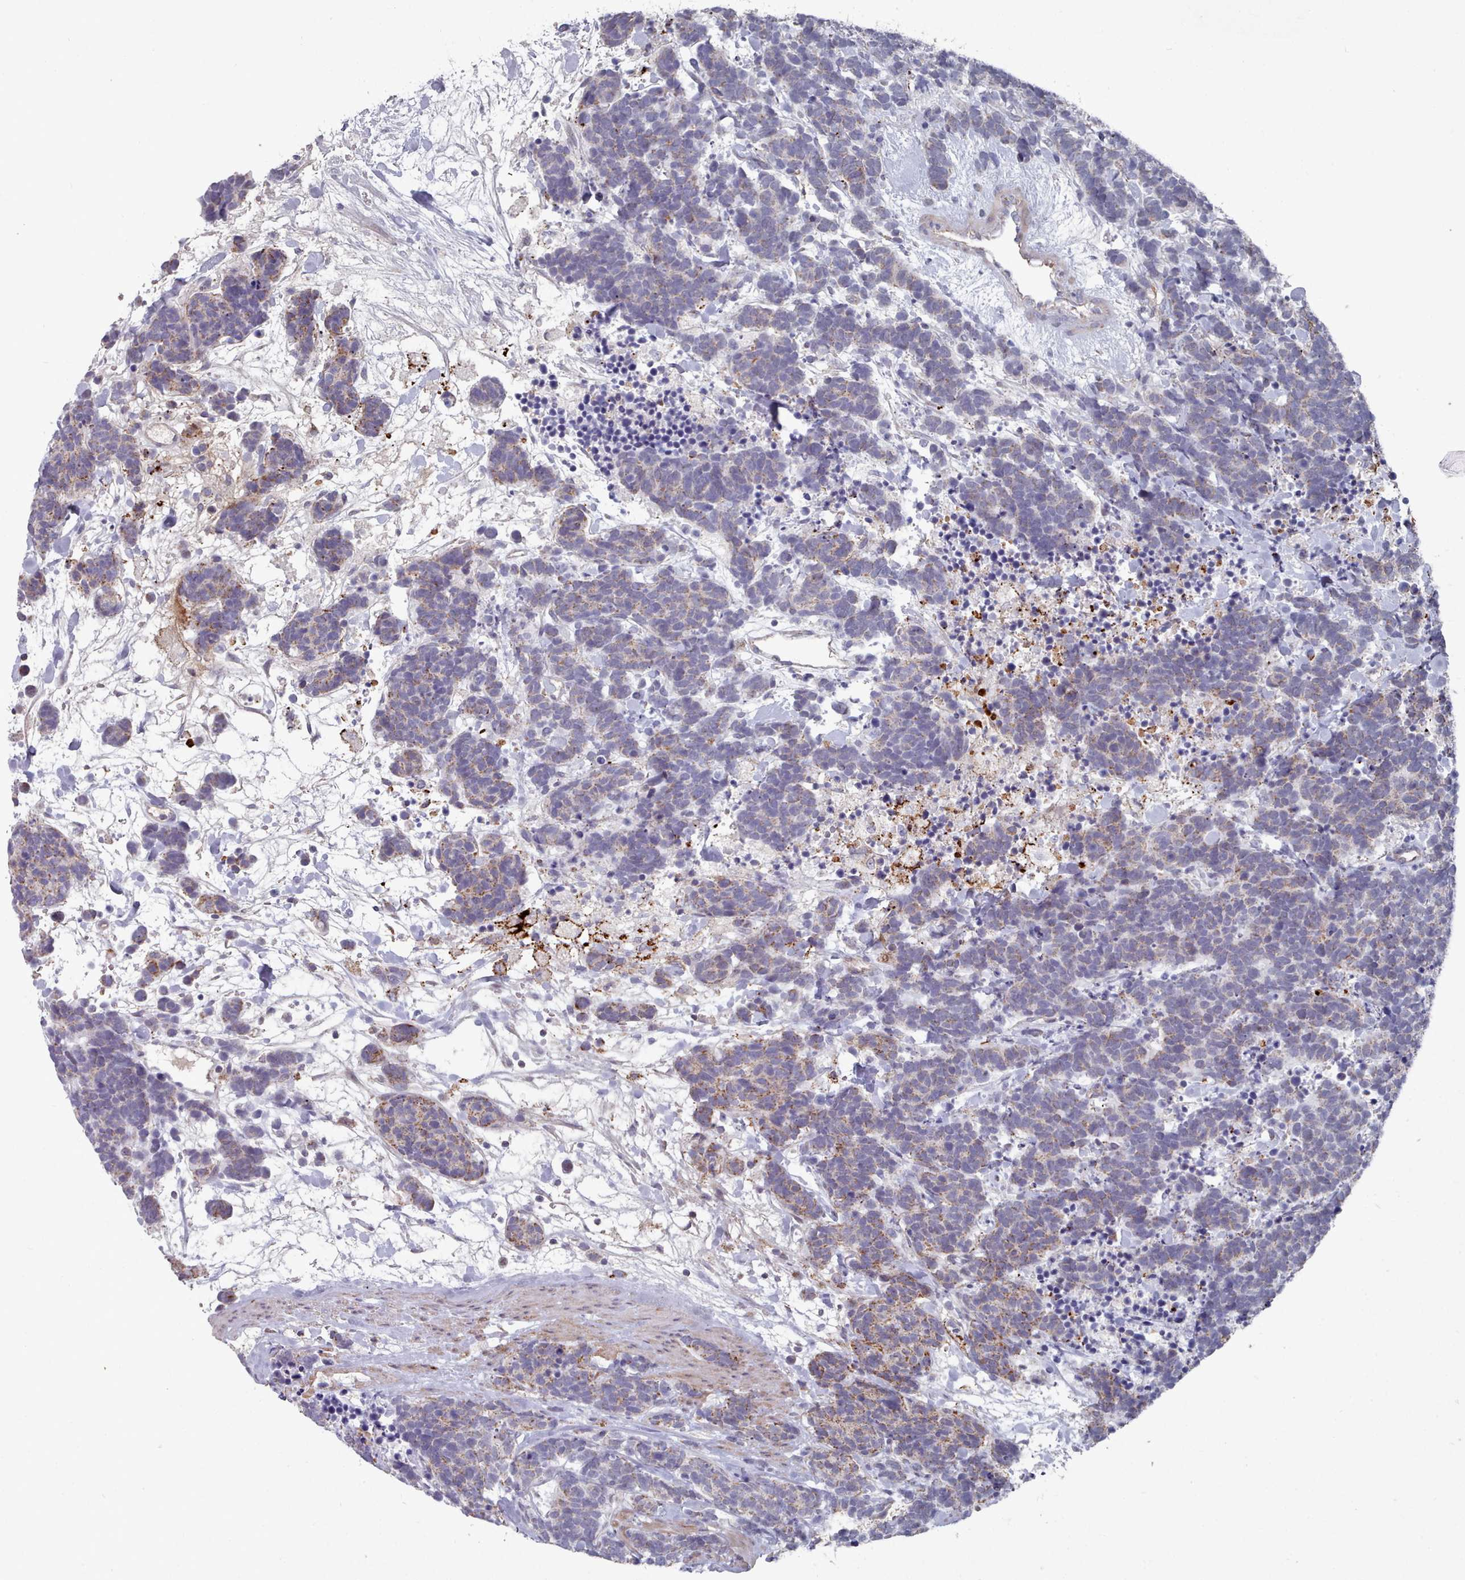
{"staining": {"intensity": "moderate", "quantity": "25%-75%", "location": "cytoplasmic/membranous"}, "tissue": "carcinoid", "cell_type": "Tumor cells", "image_type": "cancer", "snomed": [{"axis": "morphology", "description": "Carcinoma, NOS"}, {"axis": "morphology", "description": "Carcinoid, malignant, NOS"}, {"axis": "topography", "description": "Prostate"}], "caption": "DAB (3,3'-diaminobenzidine) immunohistochemical staining of human carcinoid reveals moderate cytoplasmic/membranous protein positivity in about 25%-75% of tumor cells. (IHC, brightfield microscopy, high magnification).", "gene": "TRARG1", "patient": {"sex": "male", "age": 57}}